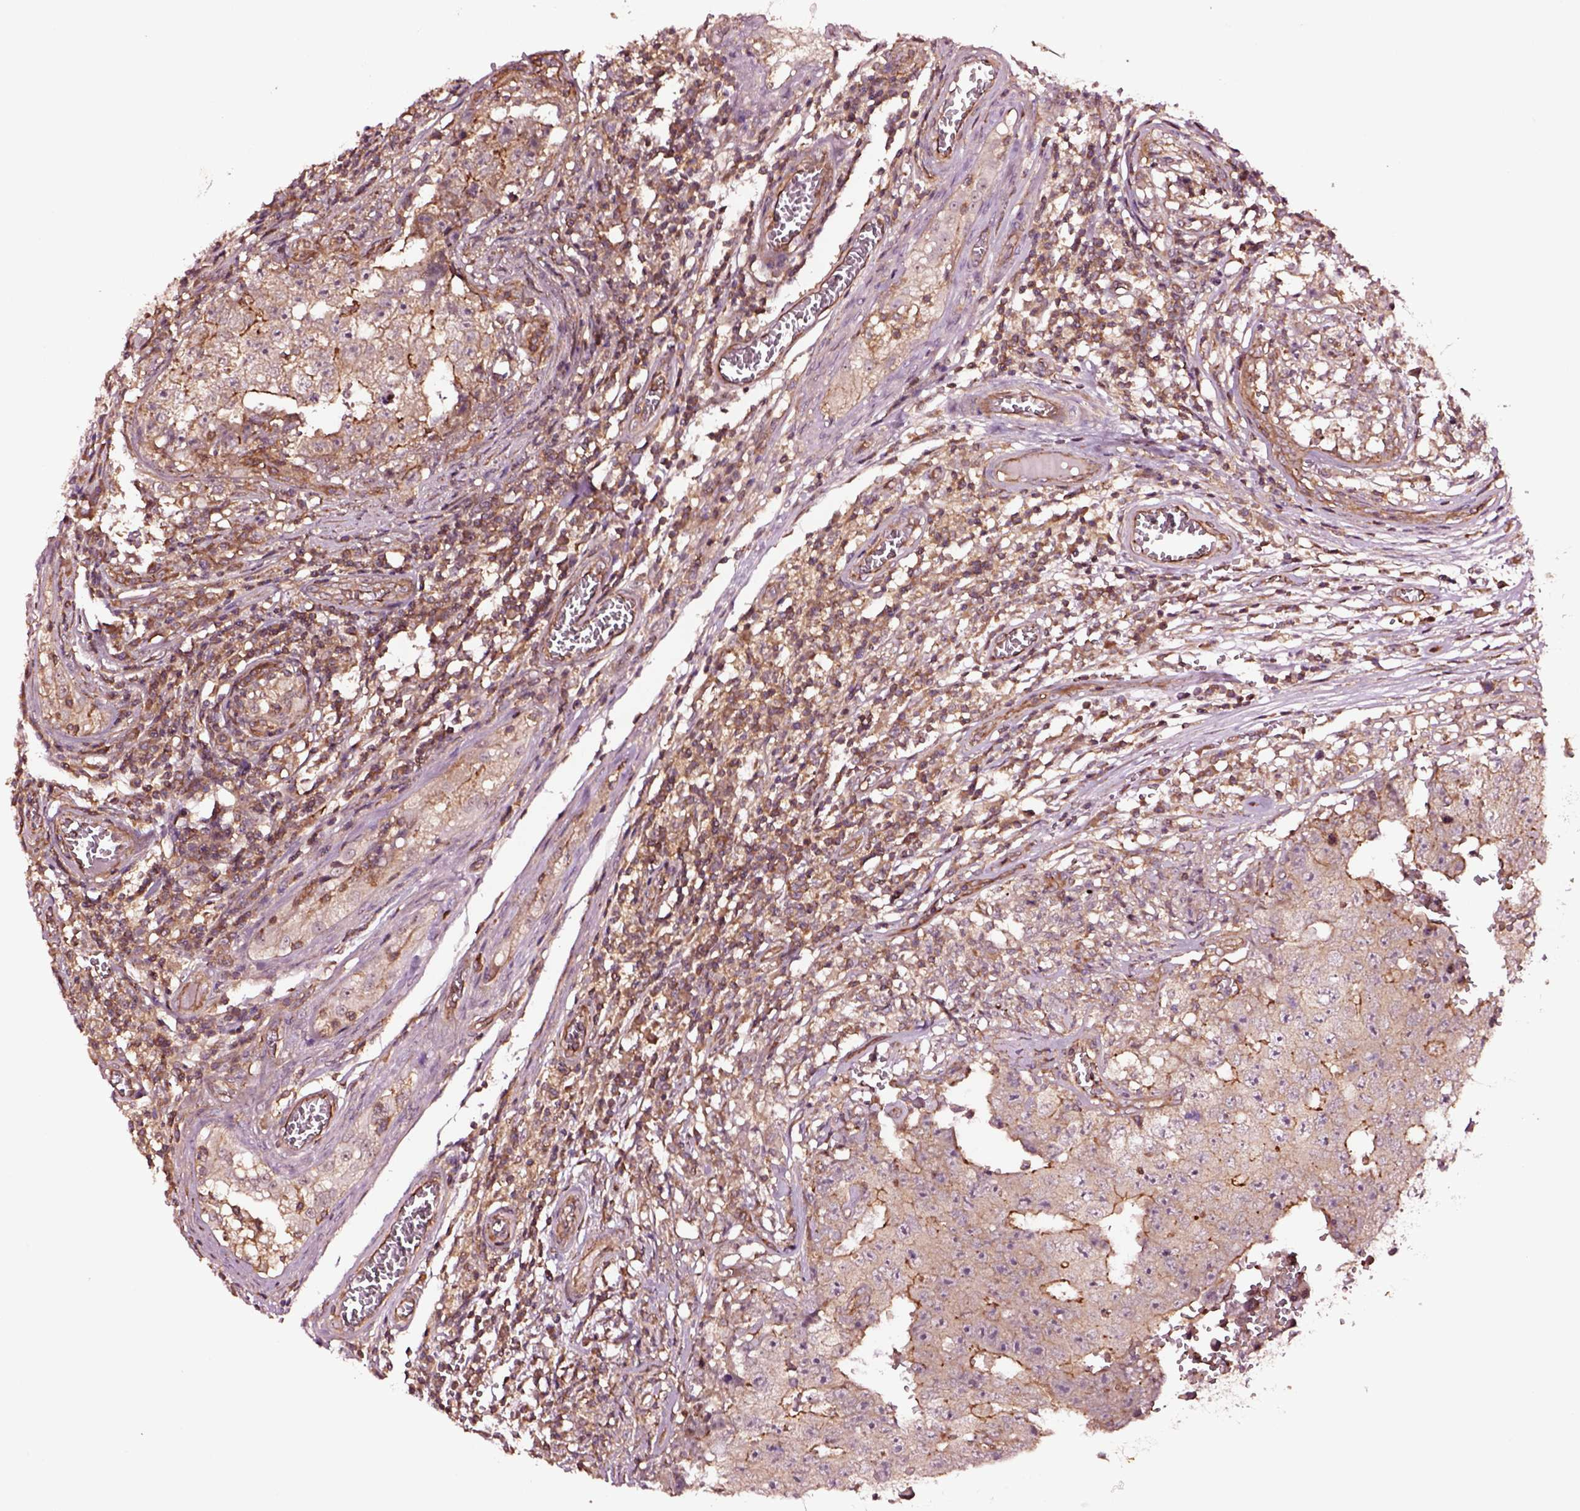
{"staining": {"intensity": "strong", "quantity": "<25%", "location": "cytoplasmic/membranous"}, "tissue": "testis cancer", "cell_type": "Tumor cells", "image_type": "cancer", "snomed": [{"axis": "morphology", "description": "Carcinoma, Embryonal, NOS"}, {"axis": "topography", "description": "Testis"}], "caption": "Immunohistochemistry of human testis embryonal carcinoma demonstrates medium levels of strong cytoplasmic/membranous expression in approximately <25% of tumor cells. The staining is performed using DAB (3,3'-diaminobenzidine) brown chromogen to label protein expression. The nuclei are counter-stained blue using hematoxylin.", "gene": "RASSF5", "patient": {"sex": "male", "age": 36}}